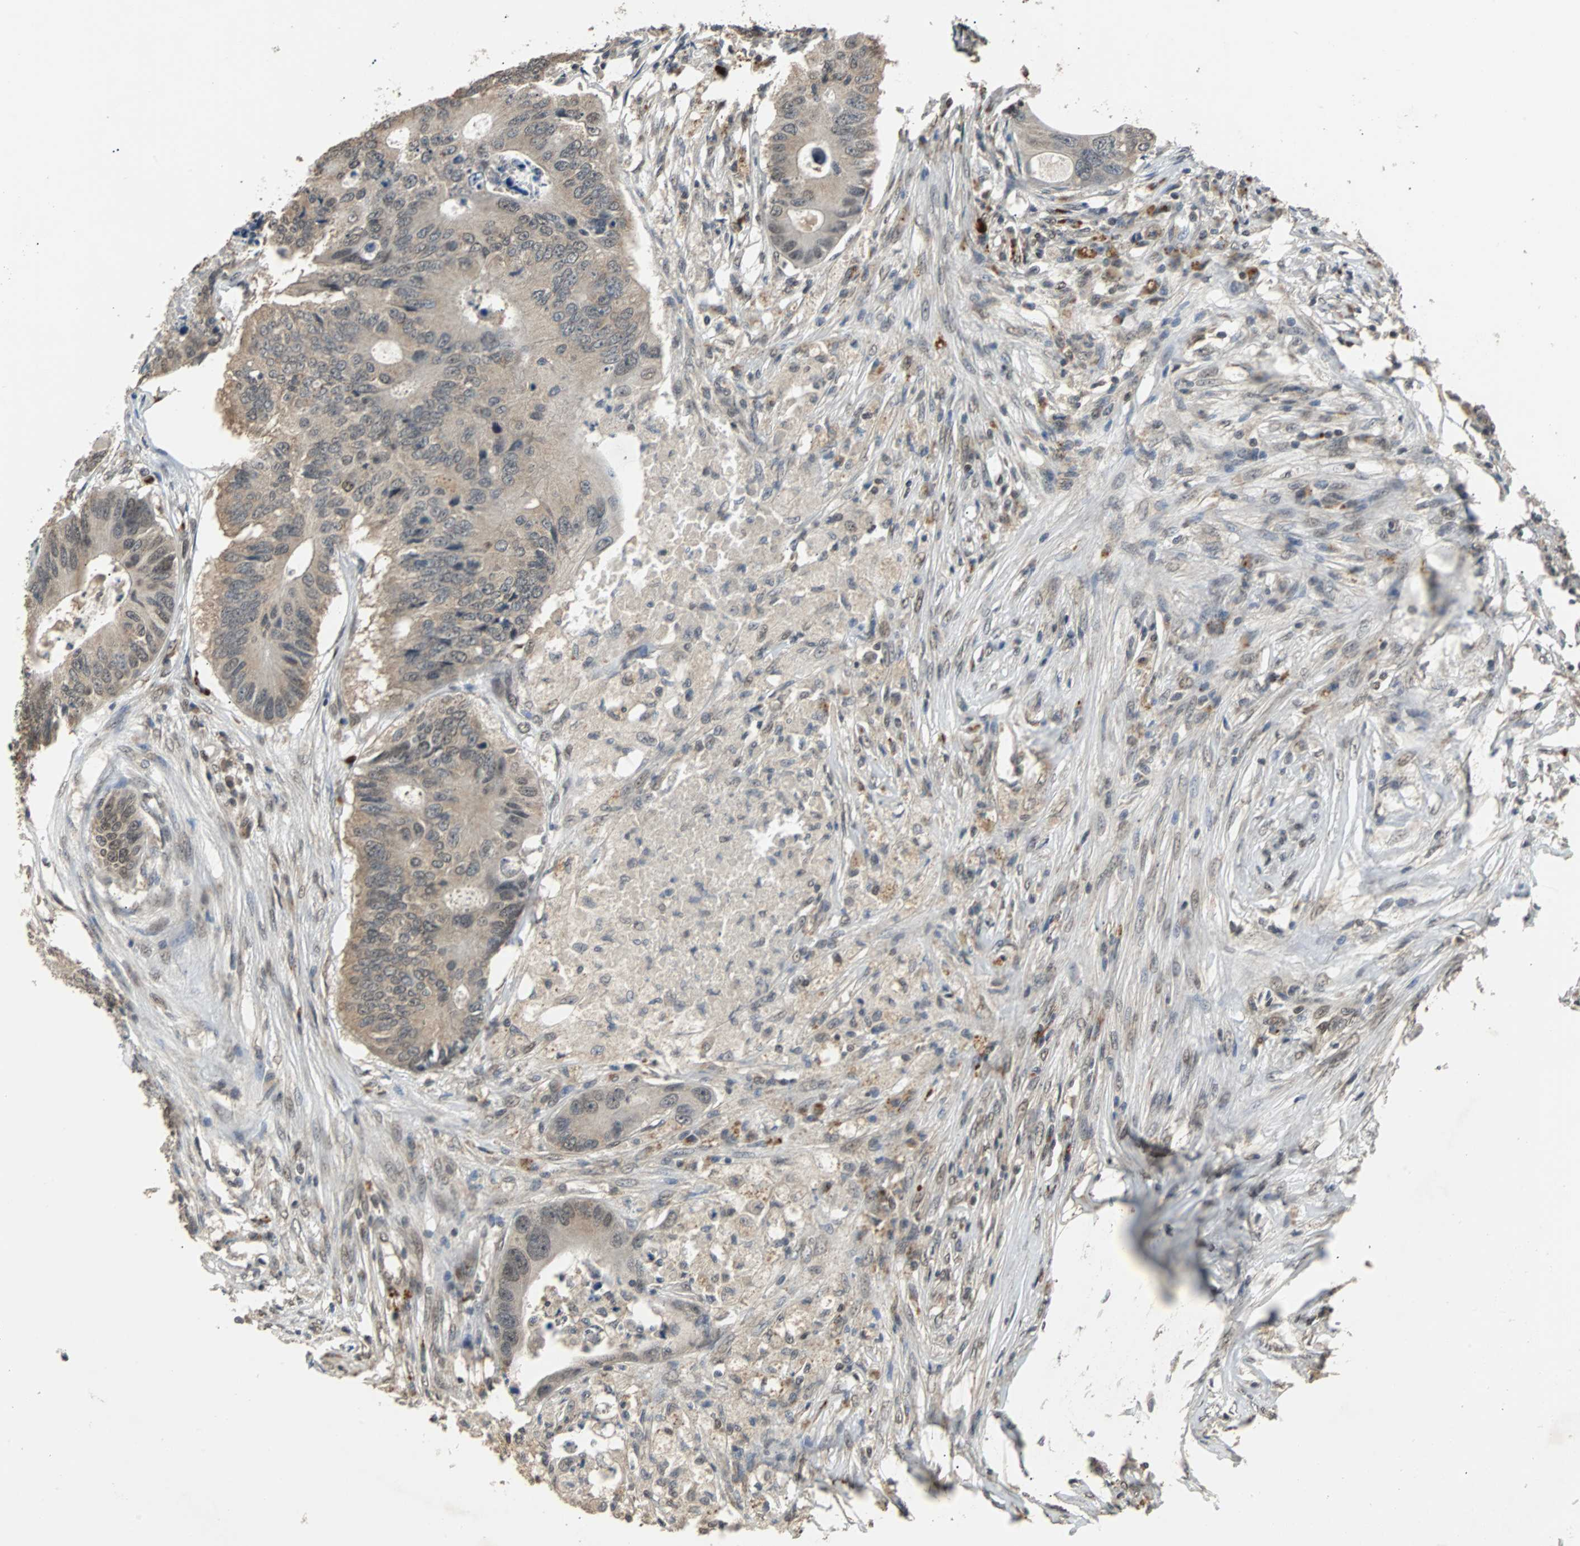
{"staining": {"intensity": "weak", "quantity": ">75%", "location": "cytoplasmic/membranous"}, "tissue": "colorectal cancer", "cell_type": "Tumor cells", "image_type": "cancer", "snomed": [{"axis": "morphology", "description": "Adenocarcinoma, NOS"}, {"axis": "topography", "description": "Colon"}], "caption": "Immunohistochemistry (IHC) (DAB (3,3'-diaminobenzidine)) staining of colorectal cancer (adenocarcinoma) reveals weak cytoplasmic/membranous protein positivity in about >75% of tumor cells. Using DAB (3,3'-diaminobenzidine) (brown) and hematoxylin (blue) stains, captured at high magnification using brightfield microscopy.", "gene": "PHC1", "patient": {"sex": "male", "age": 71}}